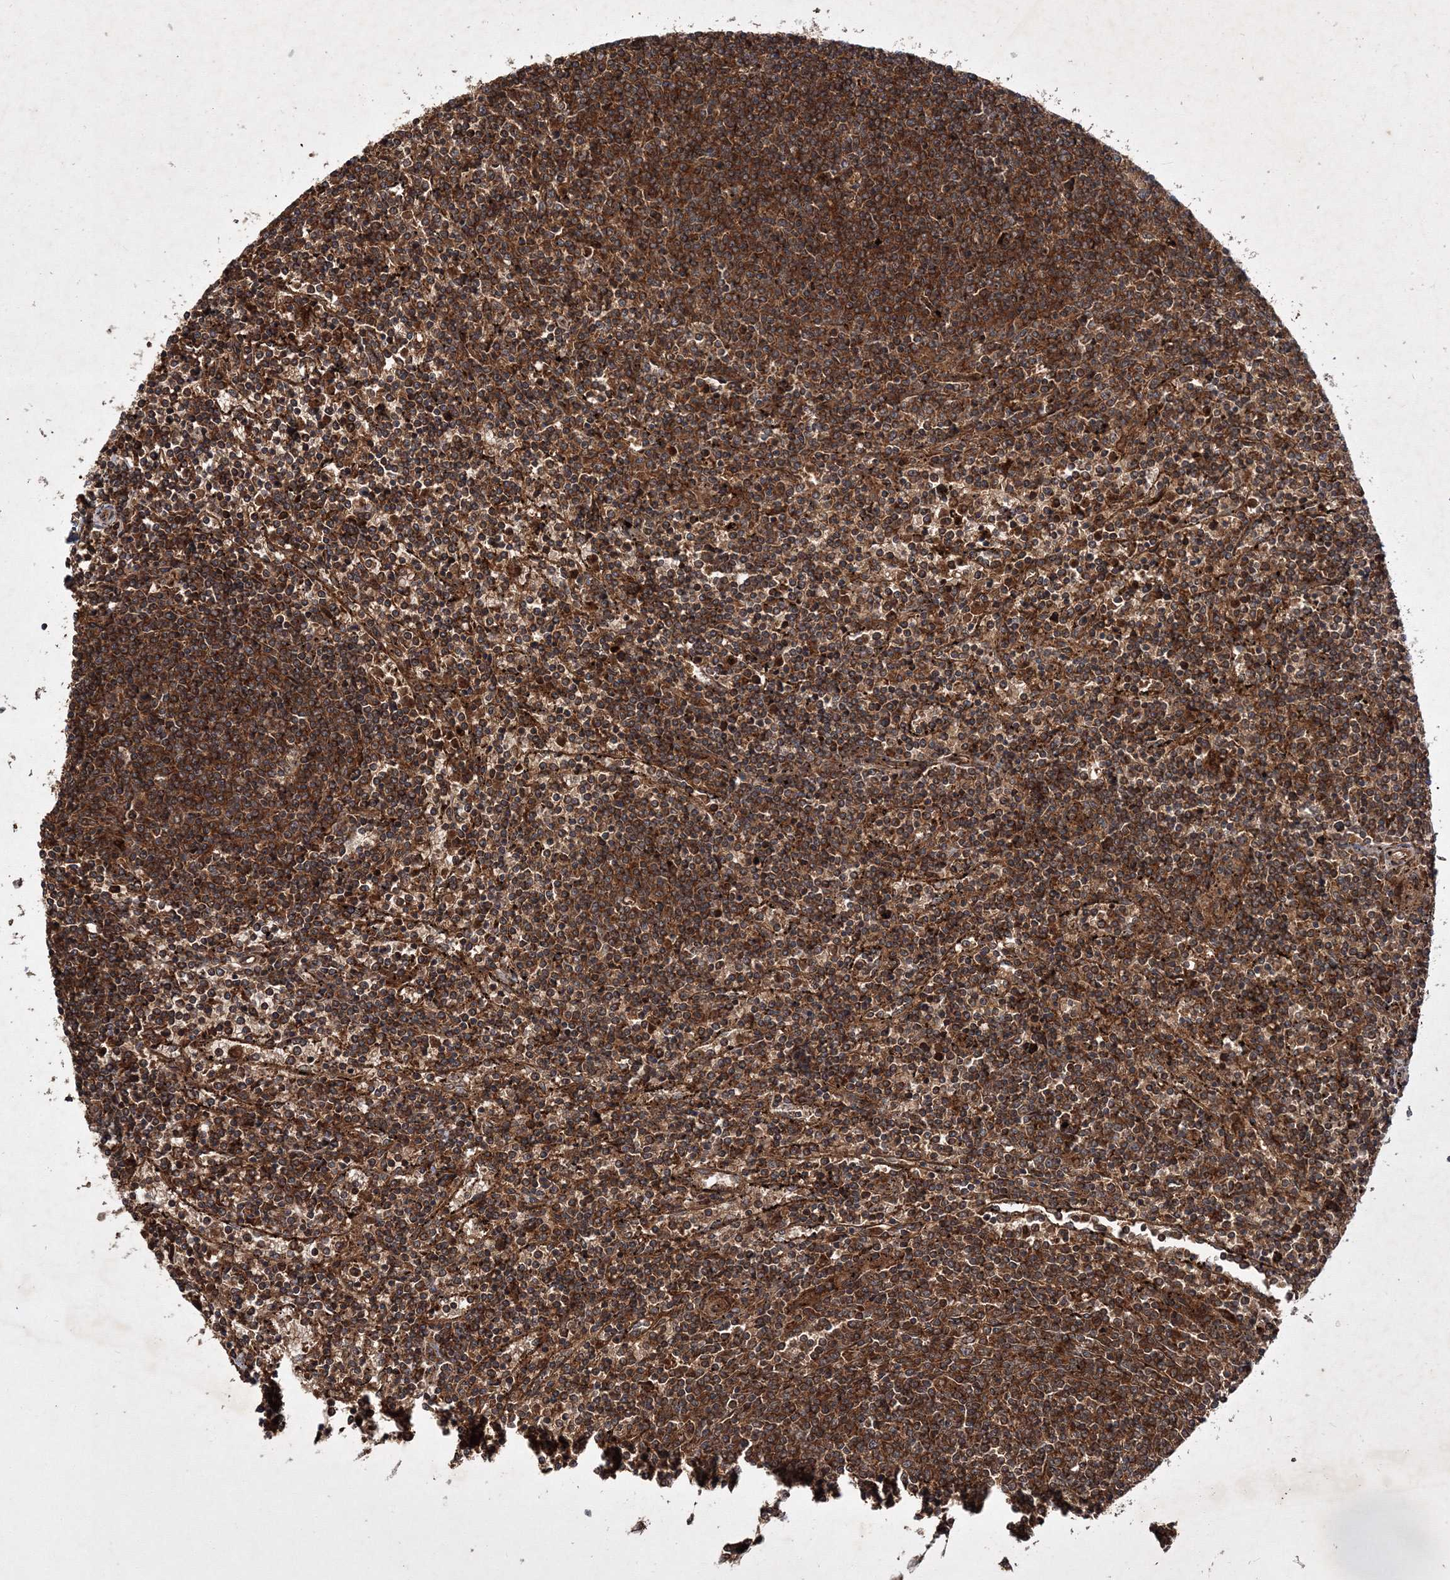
{"staining": {"intensity": "strong", "quantity": ">75%", "location": "cytoplasmic/membranous"}, "tissue": "lymphoma", "cell_type": "Tumor cells", "image_type": "cancer", "snomed": [{"axis": "morphology", "description": "Malignant lymphoma, non-Hodgkin's type, Low grade"}, {"axis": "topography", "description": "Spleen"}], "caption": "Approximately >75% of tumor cells in lymphoma reveal strong cytoplasmic/membranous protein expression as visualized by brown immunohistochemical staining.", "gene": "DNAJC13", "patient": {"sex": "female", "age": 50}}